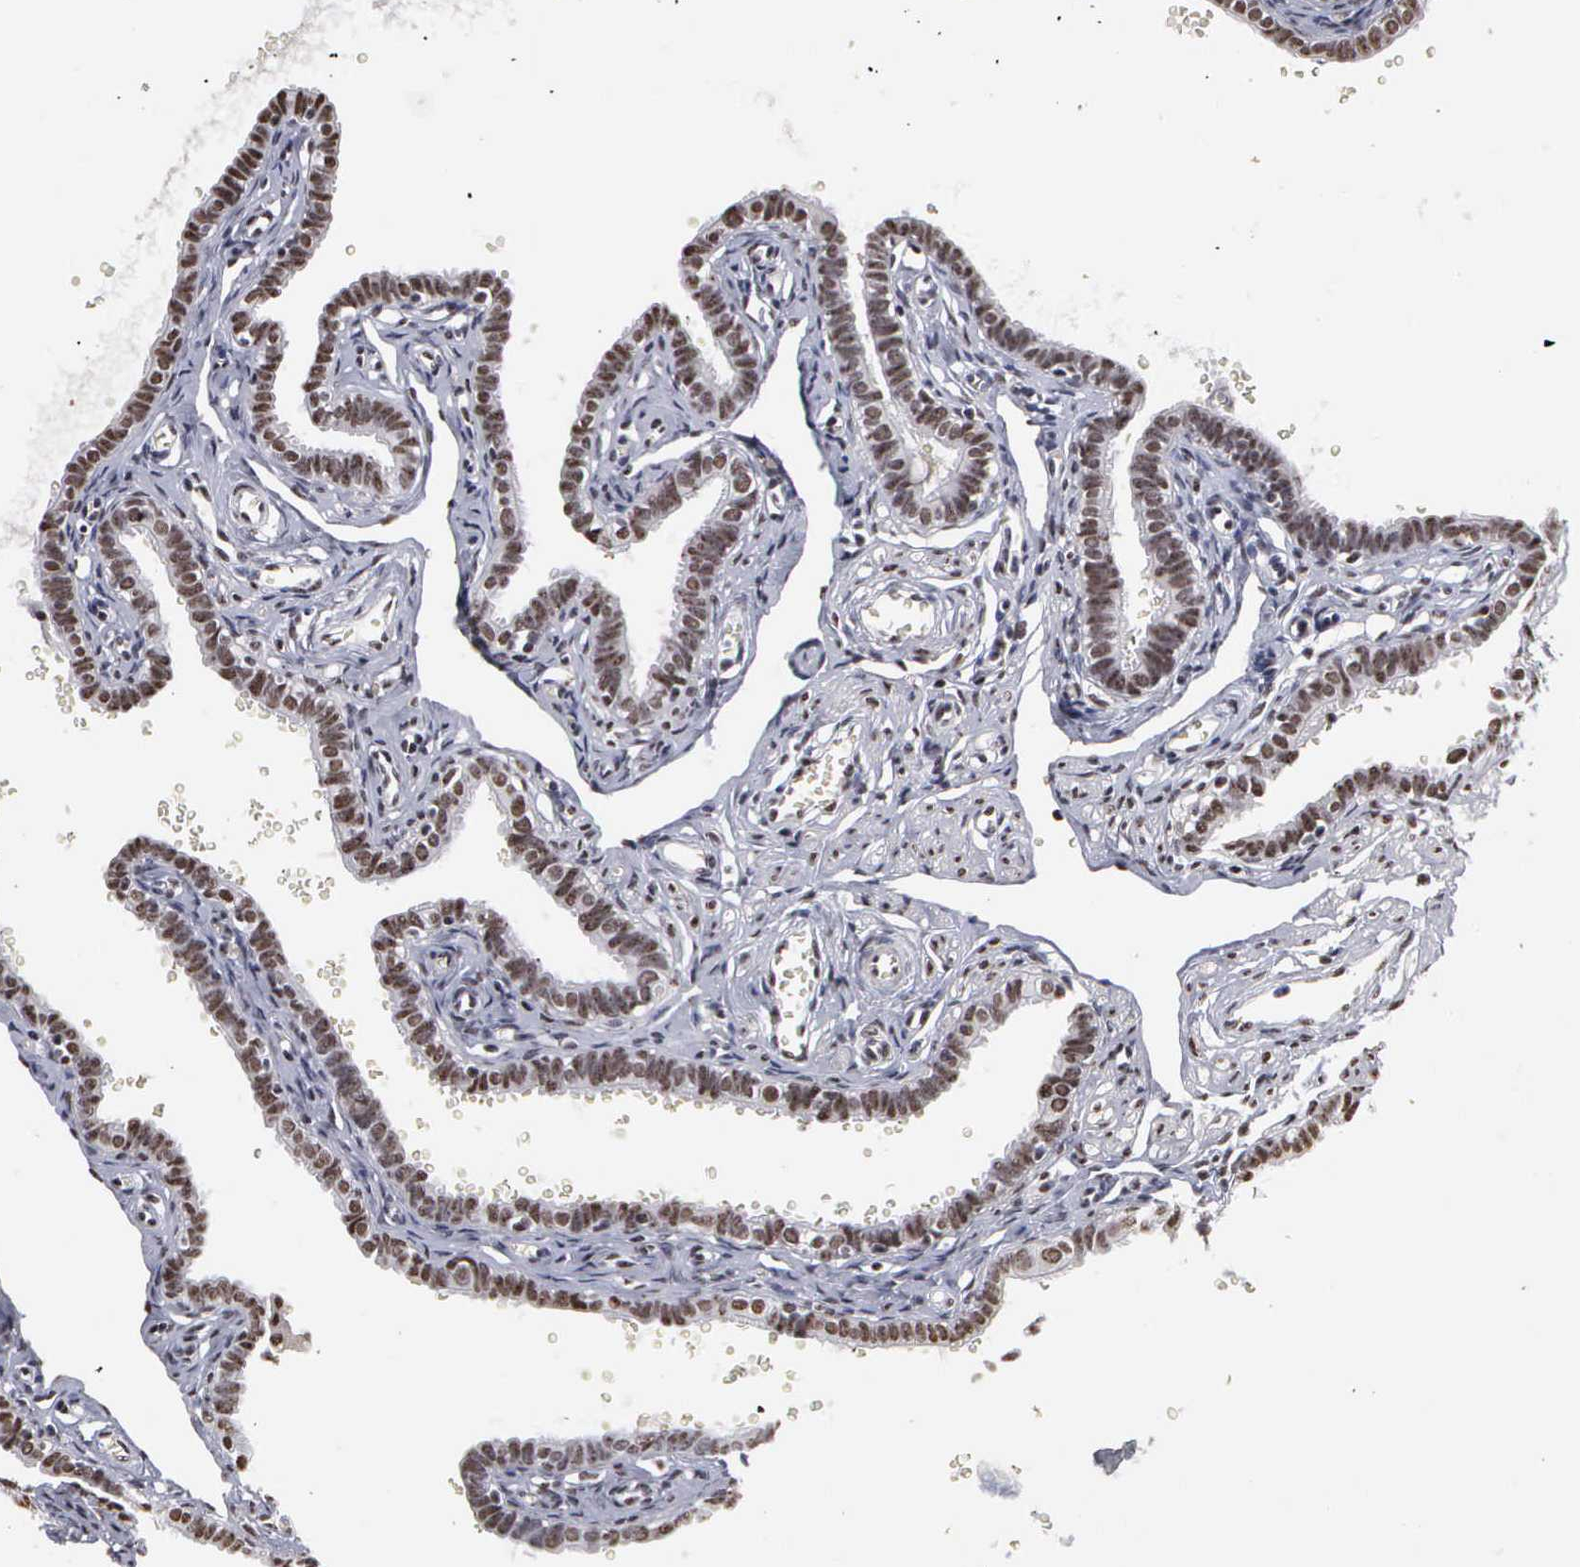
{"staining": {"intensity": "moderate", "quantity": ">75%", "location": "nuclear"}, "tissue": "fallopian tube", "cell_type": "Glandular cells", "image_type": "normal", "snomed": [{"axis": "morphology", "description": "Normal tissue, NOS"}, {"axis": "topography", "description": "Fallopian tube"}], "caption": "Normal fallopian tube displays moderate nuclear expression in approximately >75% of glandular cells, visualized by immunohistochemistry.", "gene": "KIAA0586", "patient": {"sex": "female", "age": 35}}